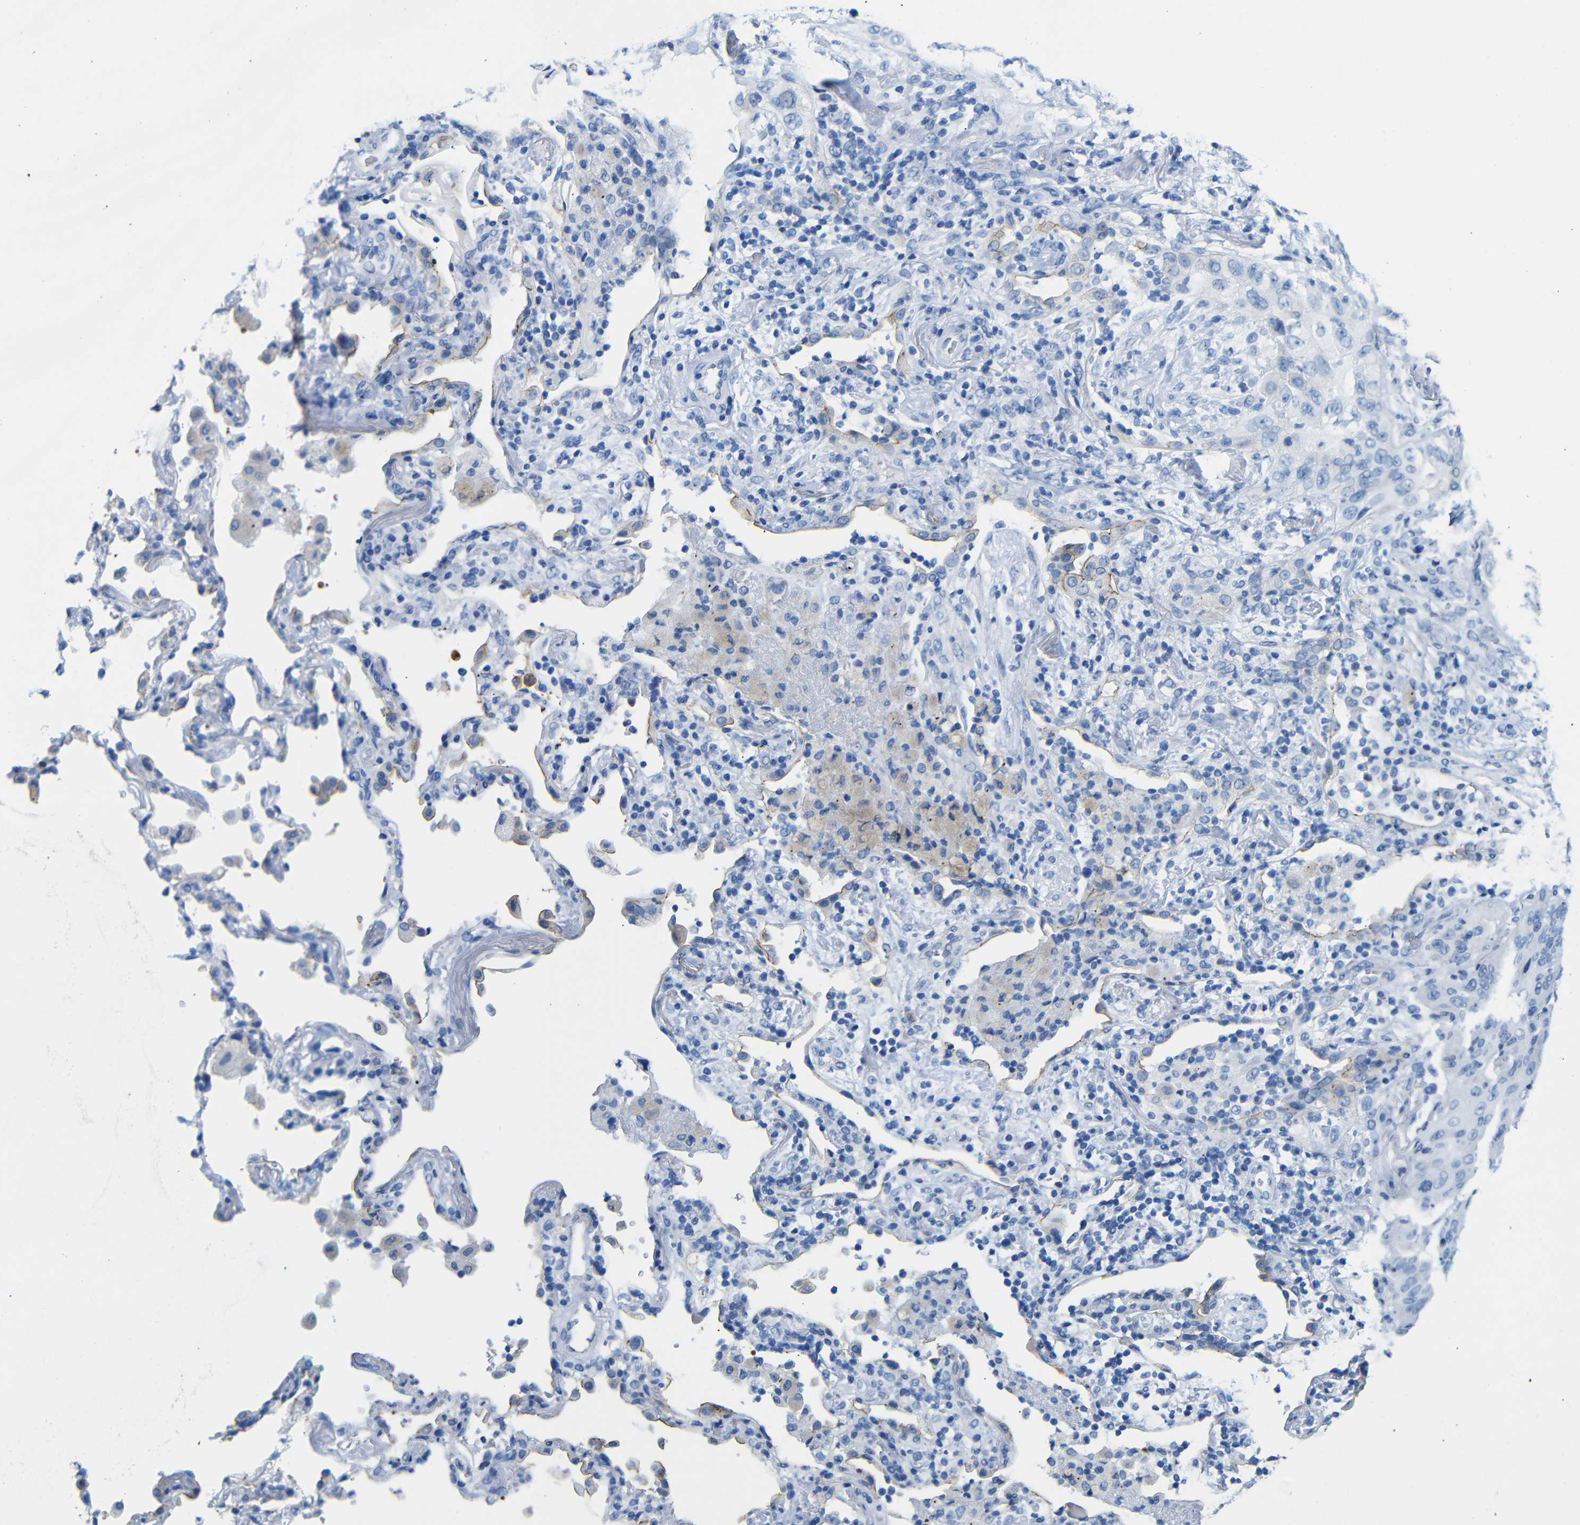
{"staining": {"intensity": "negative", "quantity": "none", "location": "none"}, "tissue": "lung cancer", "cell_type": "Tumor cells", "image_type": "cancer", "snomed": [{"axis": "morphology", "description": "Squamous cell carcinoma, NOS"}, {"axis": "topography", "description": "Lung"}], "caption": "A histopathology image of human squamous cell carcinoma (lung) is negative for staining in tumor cells. (DAB (3,3'-diaminobenzidine) IHC visualized using brightfield microscopy, high magnification).", "gene": "CGNL1", "patient": {"sex": "female", "age": 67}}